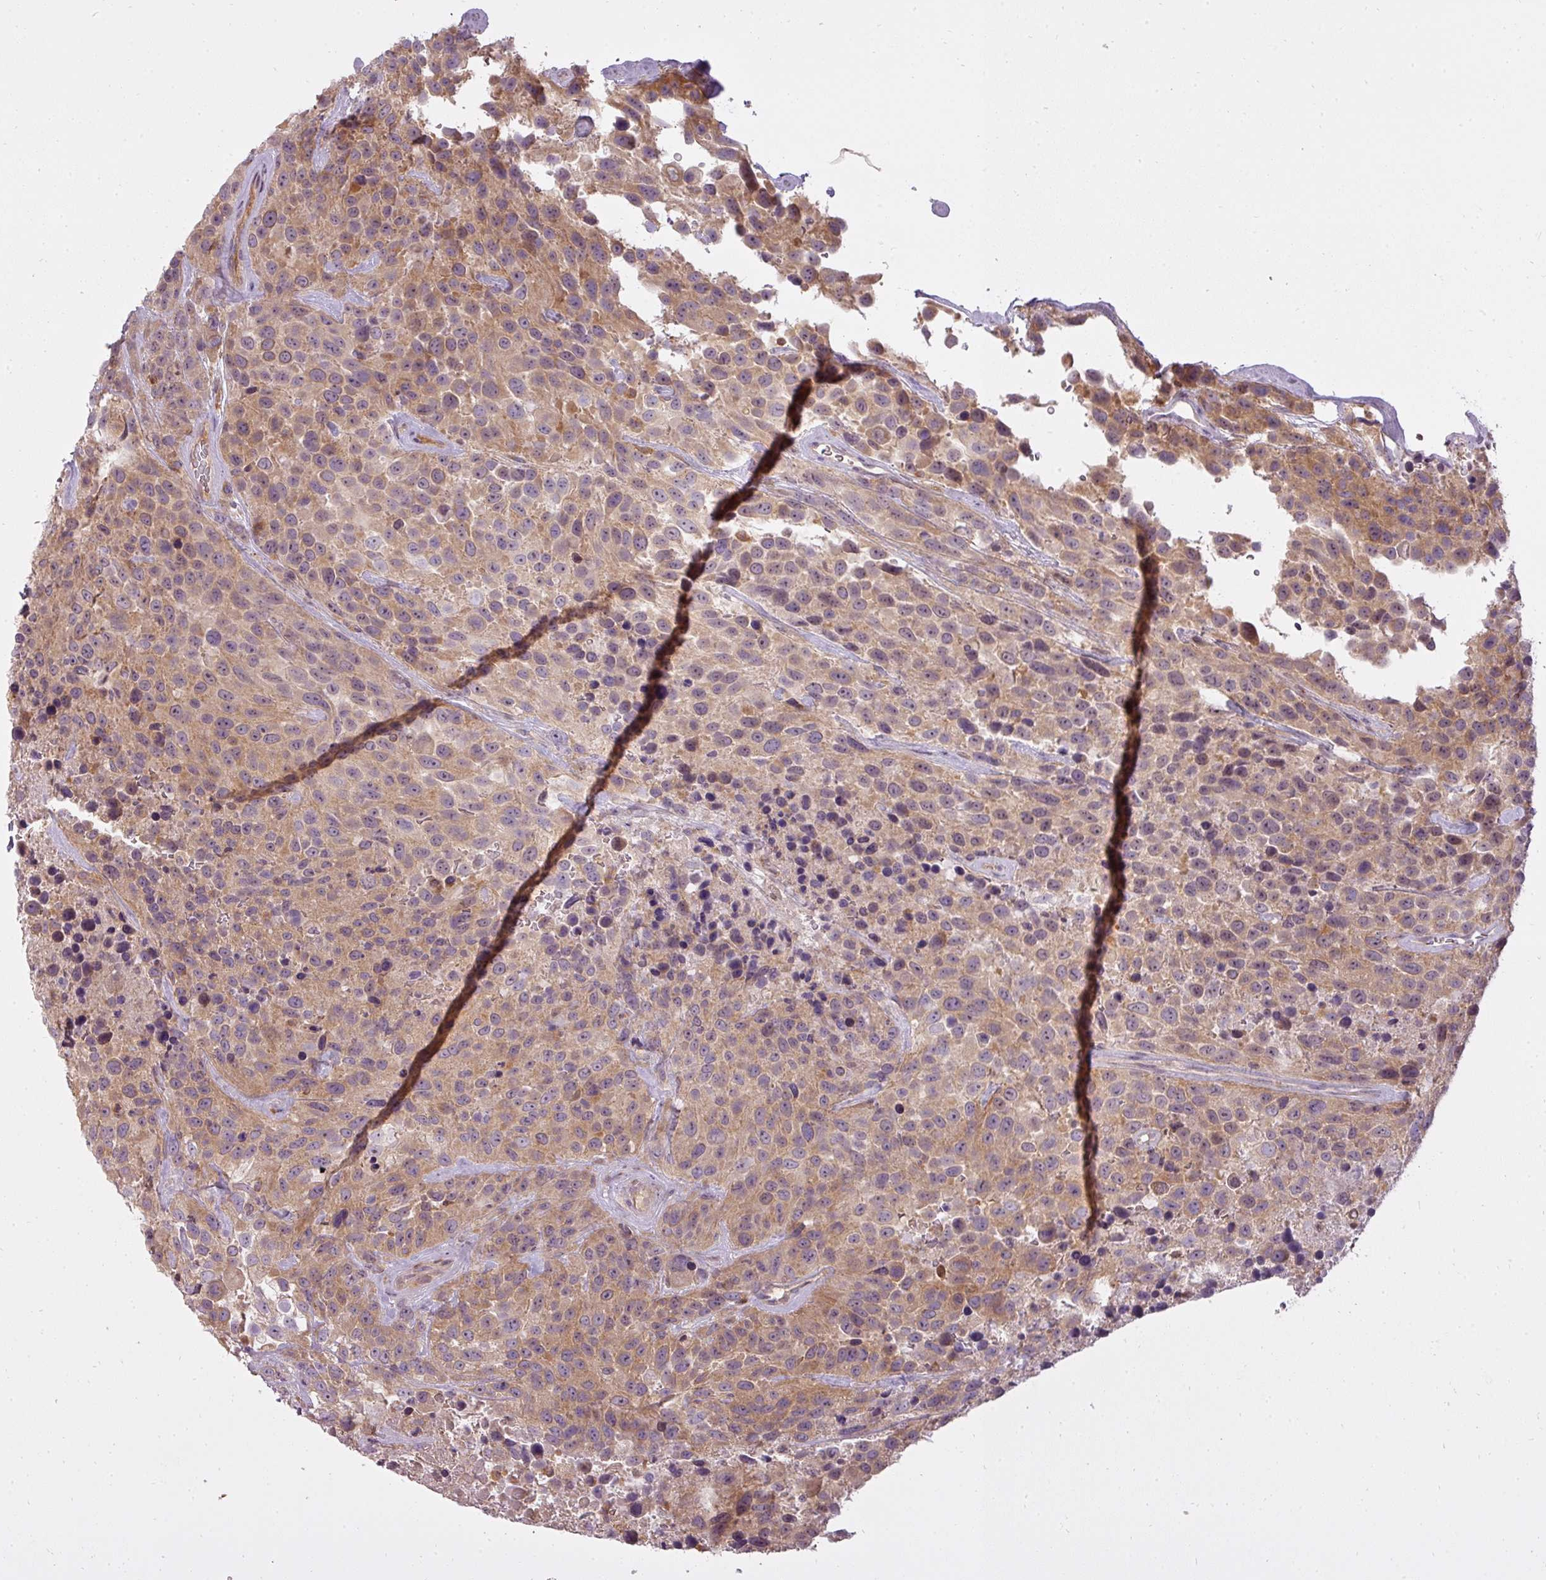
{"staining": {"intensity": "moderate", "quantity": "25%-75%", "location": "cytoplasmic/membranous"}, "tissue": "urothelial cancer", "cell_type": "Tumor cells", "image_type": "cancer", "snomed": [{"axis": "morphology", "description": "Urothelial carcinoma, High grade"}, {"axis": "topography", "description": "Urinary bladder"}], "caption": "An IHC photomicrograph of neoplastic tissue is shown. Protein staining in brown shows moderate cytoplasmic/membranous positivity in urothelial carcinoma (high-grade) within tumor cells.", "gene": "STK4", "patient": {"sex": "female", "age": 70}}